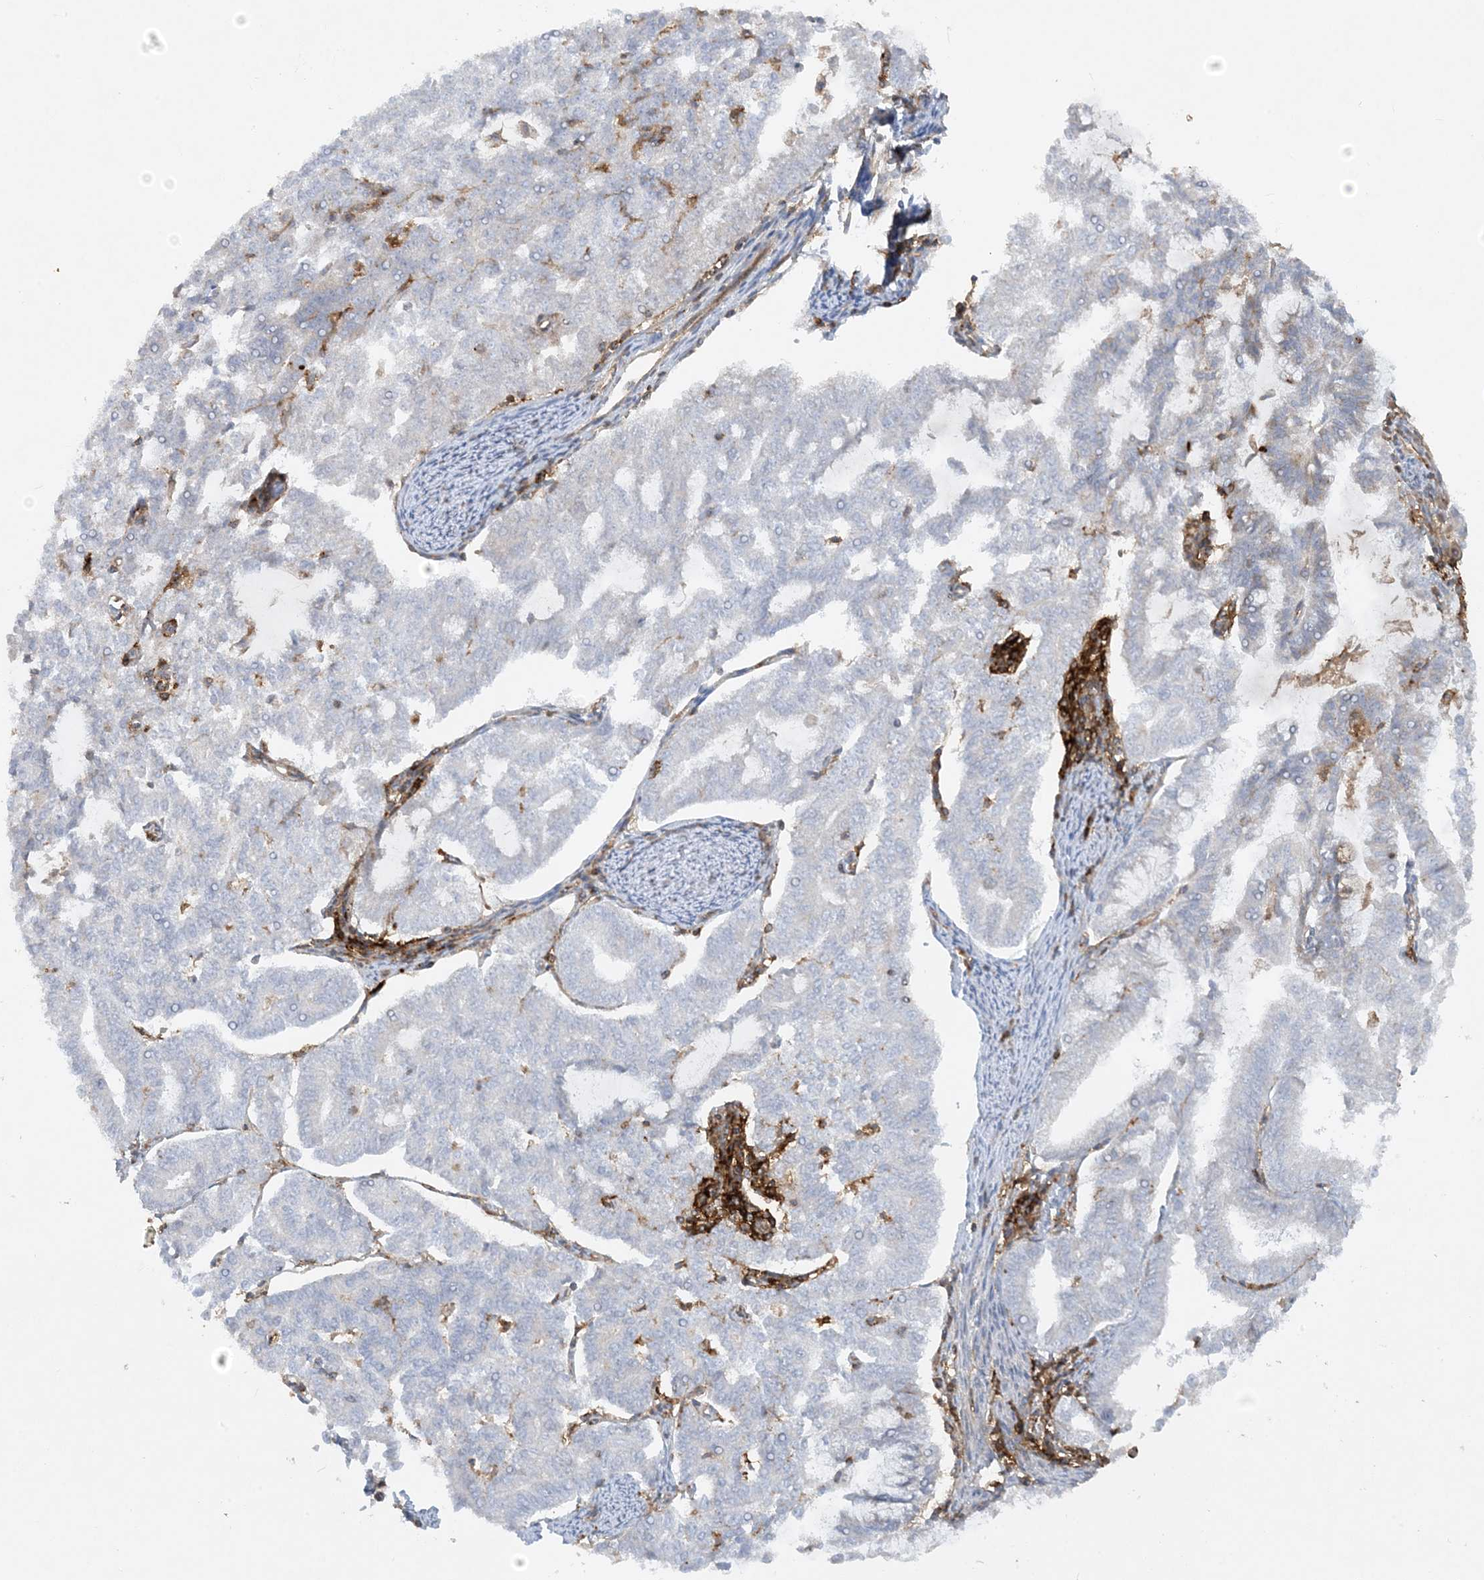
{"staining": {"intensity": "negative", "quantity": "none", "location": "none"}, "tissue": "endometrial cancer", "cell_type": "Tumor cells", "image_type": "cancer", "snomed": [{"axis": "morphology", "description": "Adenocarcinoma, NOS"}, {"axis": "topography", "description": "Endometrium"}], "caption": "Endometrial adenocarcinoma was stained to show a protein in brown. There is no significant expression in tumor cells.", "gene": "HLA-E", "patient": {"sex": "female", "age": 79}}